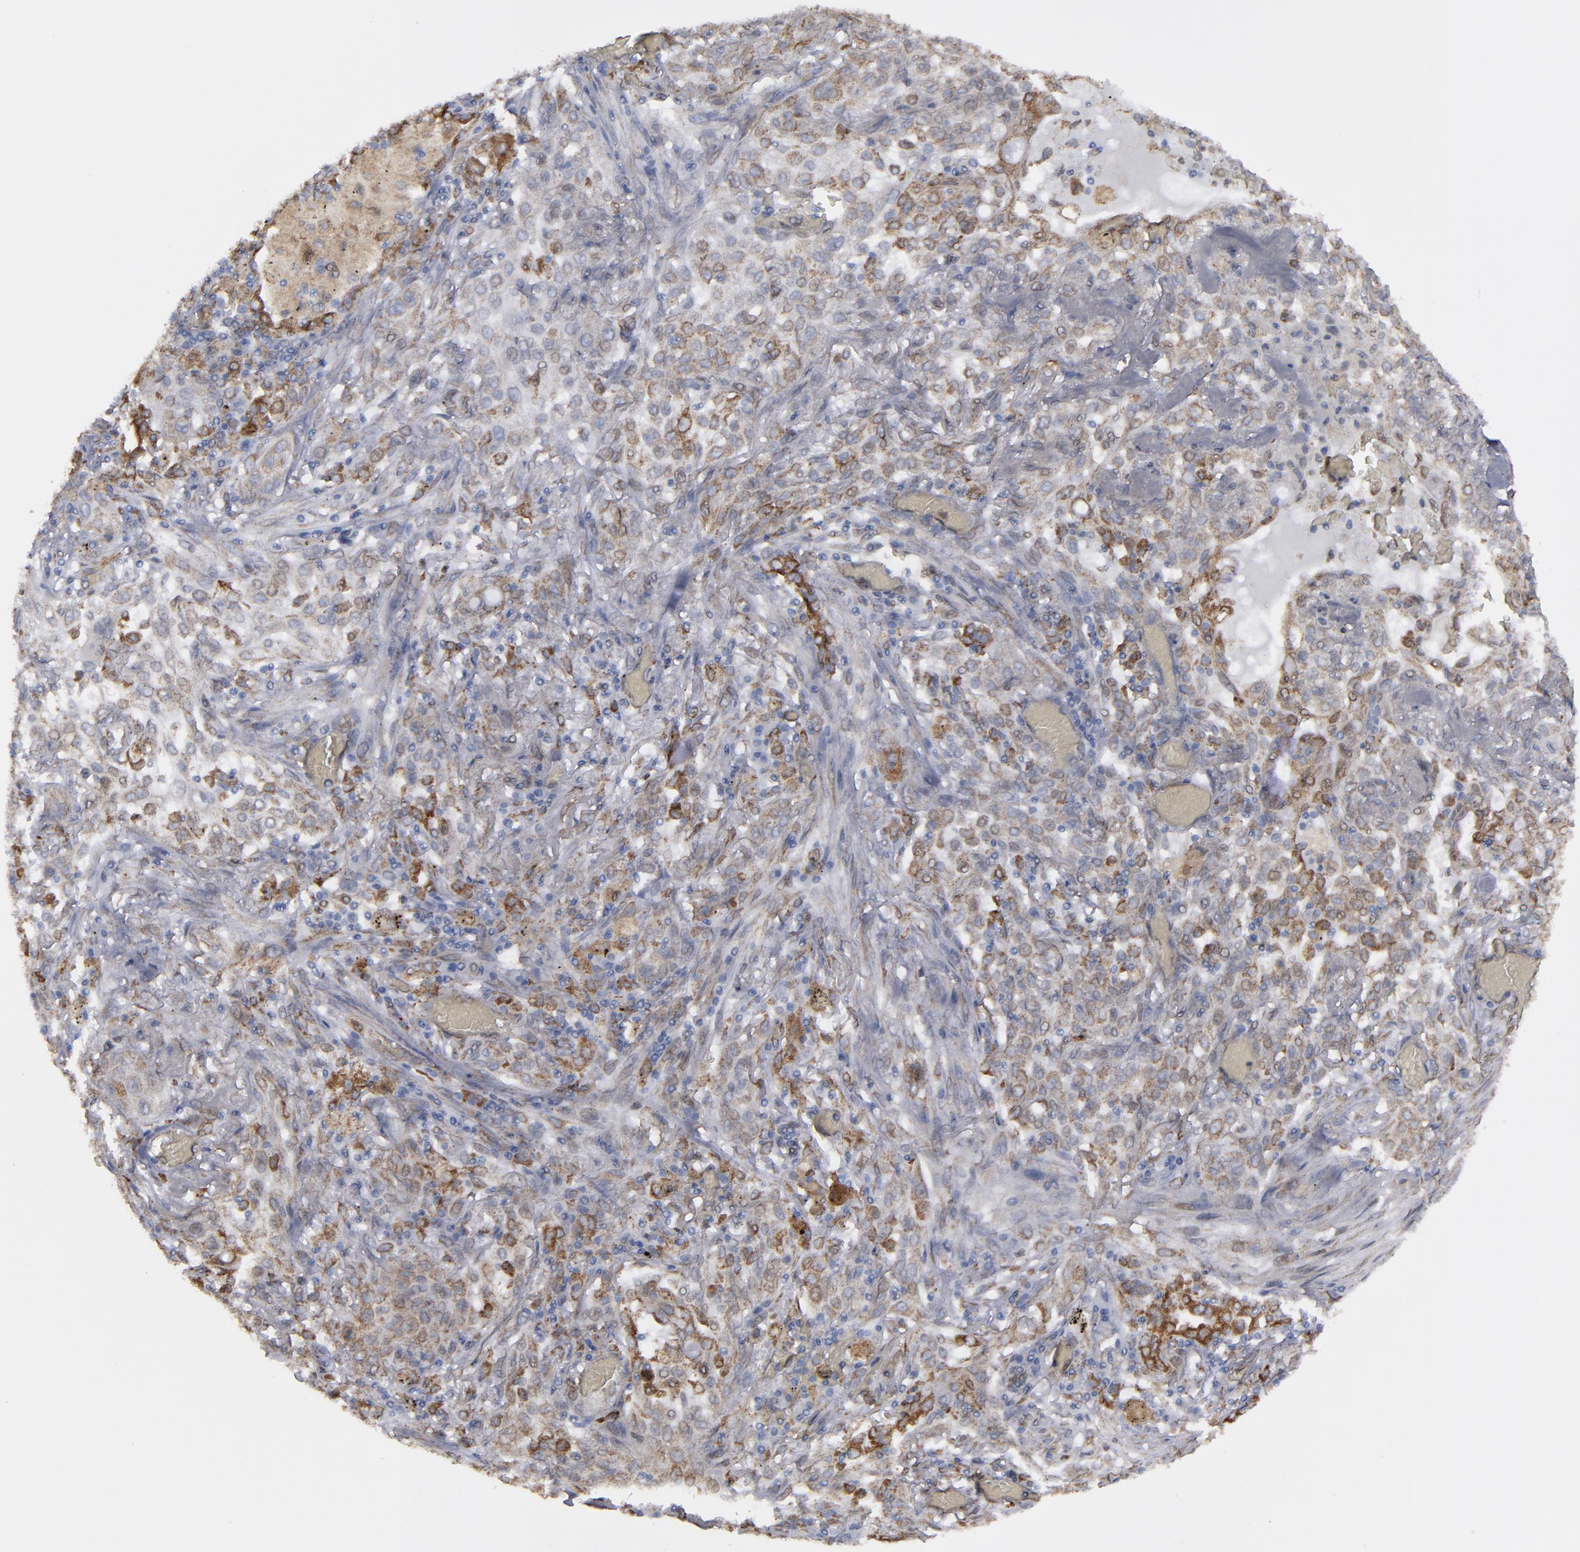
{"staining": {"intensity": "moderate", "quantity": "25%-75%", "location": "cytoplasmic/membranous"}, "tissue": "lung cancer", "cell_type": "Tumor cells", "image_type": "cancer", "snomed": [{"axis": "morphology", "description": "Squamous cell carcinoma, NOS"}, {"axis": "topography", "description": "Lung"}], "caption": "Moderate cytoplasmic/membranous expression for a protein is appreciated in approximately 25%-75% of tumor cells of lung cancer using immunohistochemistry.", "gene": "ERLIN2", "patient": {"sex": "female", "age": 47}}